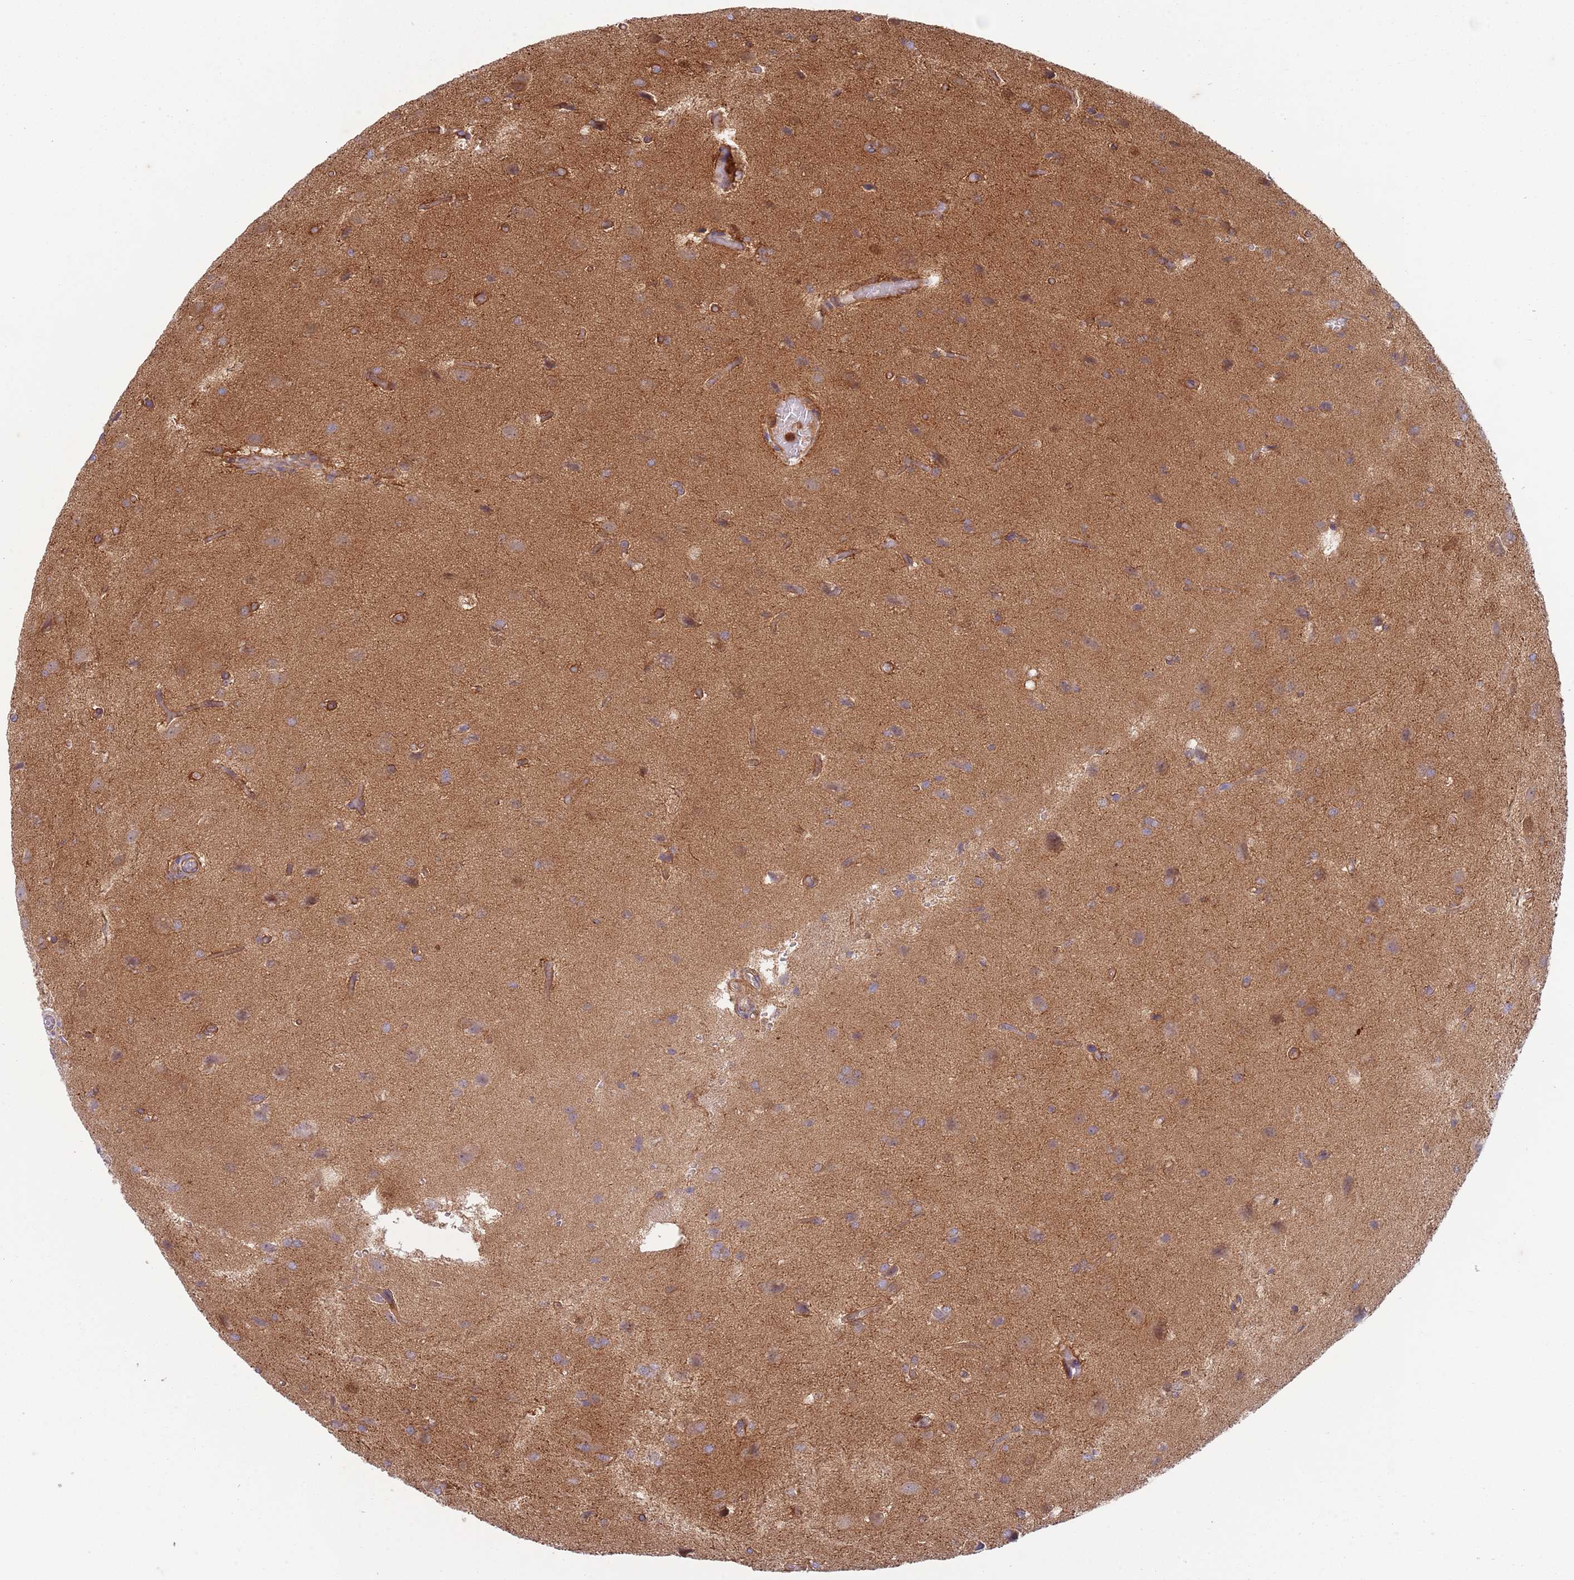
{"staining": {"intensity": "weak", "quantity": "<25%", "location": "cytoplasmic/membranous"}, "tissue": "glioma", "cell_type": "Tumor cells", "image_type": "cancer", "snomed": [{"axis": "morphology", "description": "Glioma, malignant, High grade"}, {"axis": "topography", "description": "Brain"}], "caption": "There is no significant staining in tumor cells of high-grade glioma (malignant).", "gene": "ZMYM5", "patient": {"sex": "female", "age": 50}}